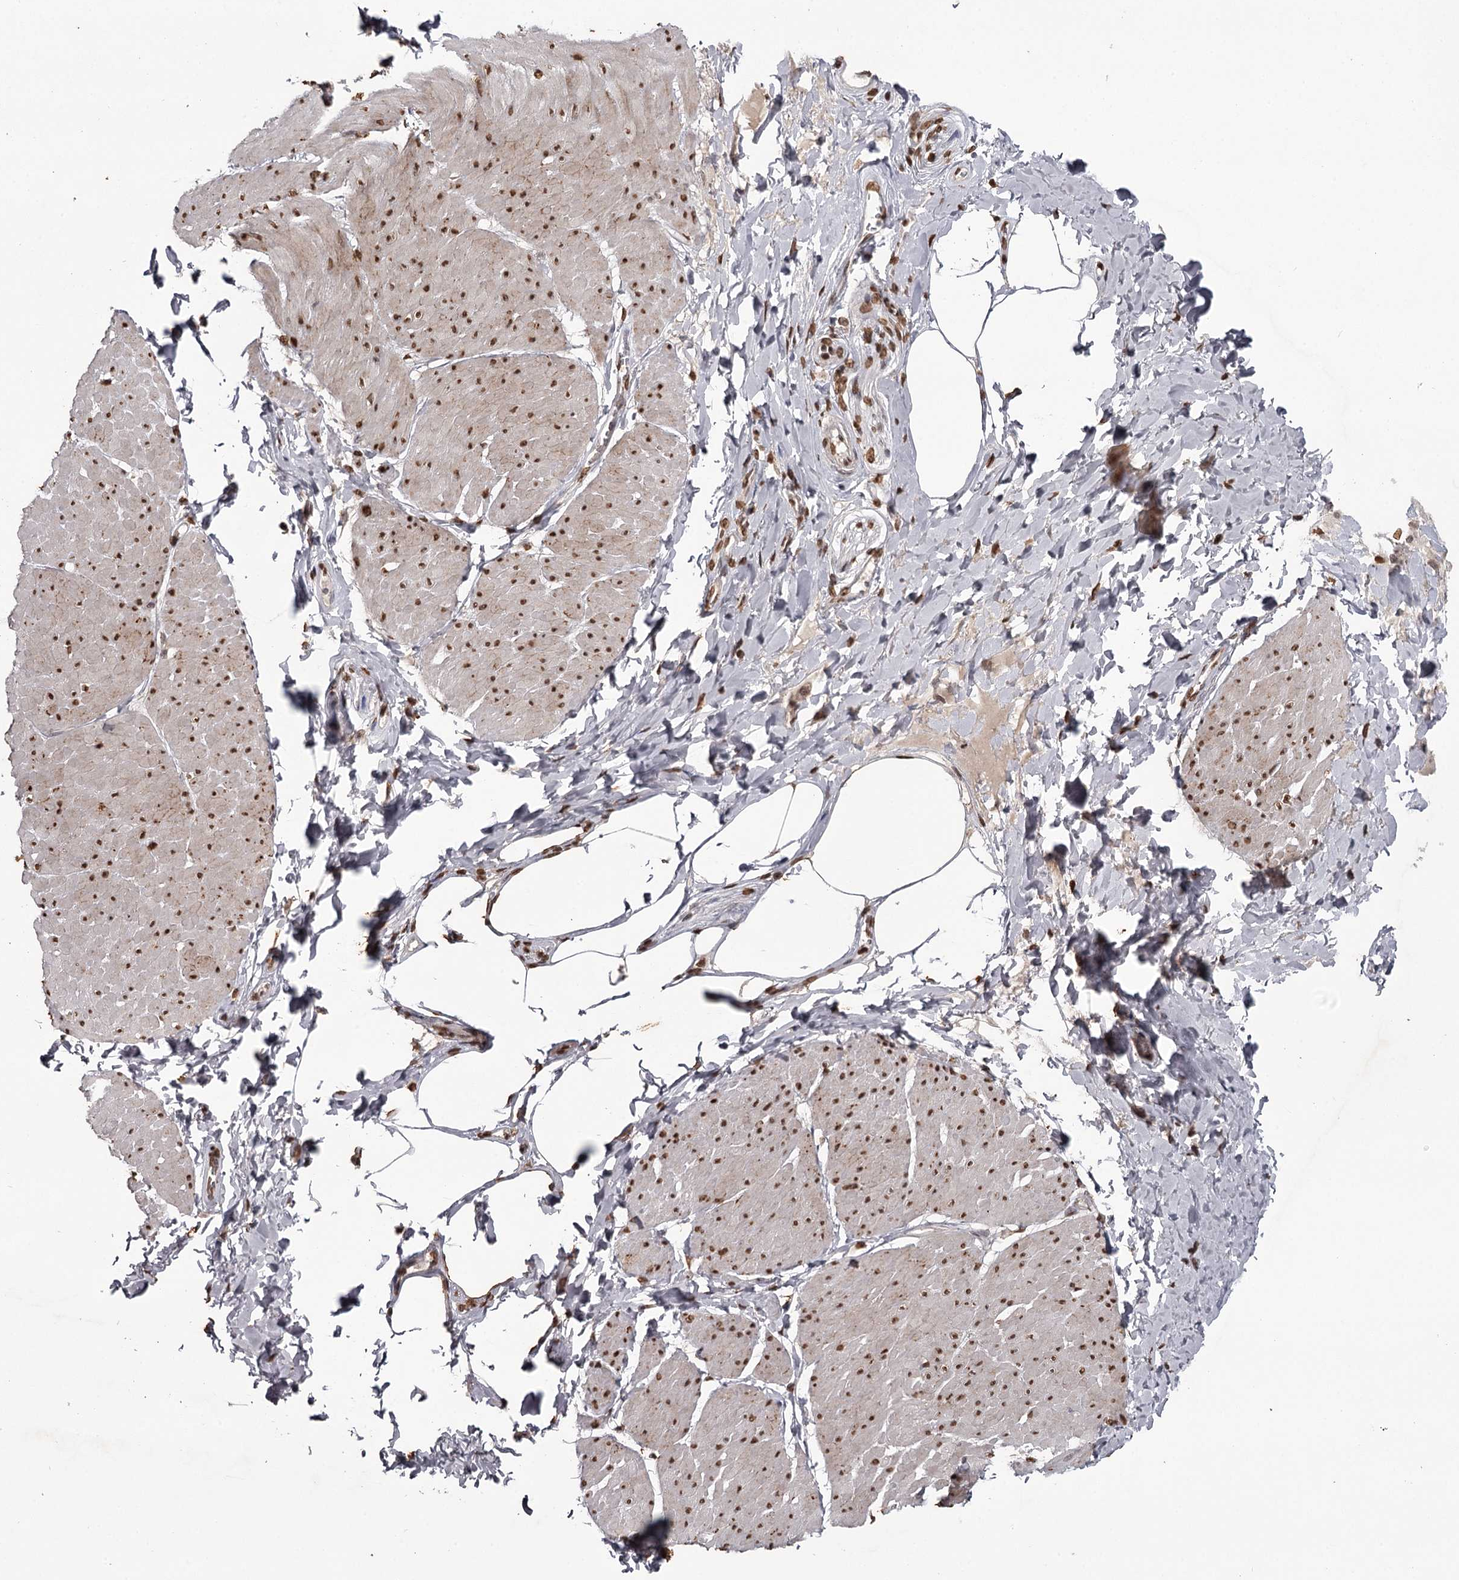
{"staining": {"intensity": "strong", "quantity": ">75%", "location": "nuclear"}, "tissue": "smooth muscle", "cell_type": "Smooth muscle cells", "image_type": "normal", "snomed": [{"axis": "morphology", "description": "Urothelial carcinoma, High grade"}, {"axis": "topography", "description": "Urinary bladder"}], "caption": "Immunohistochemistry (IHC) photomicrograph of benign smooth muscle stained for a protein (brown), which reveals high levels of strong nuclear expression in approximately >75% of smooth muscle cells.", "gene": "THYN1", "patient": {"sex": "male", "age": 46}}